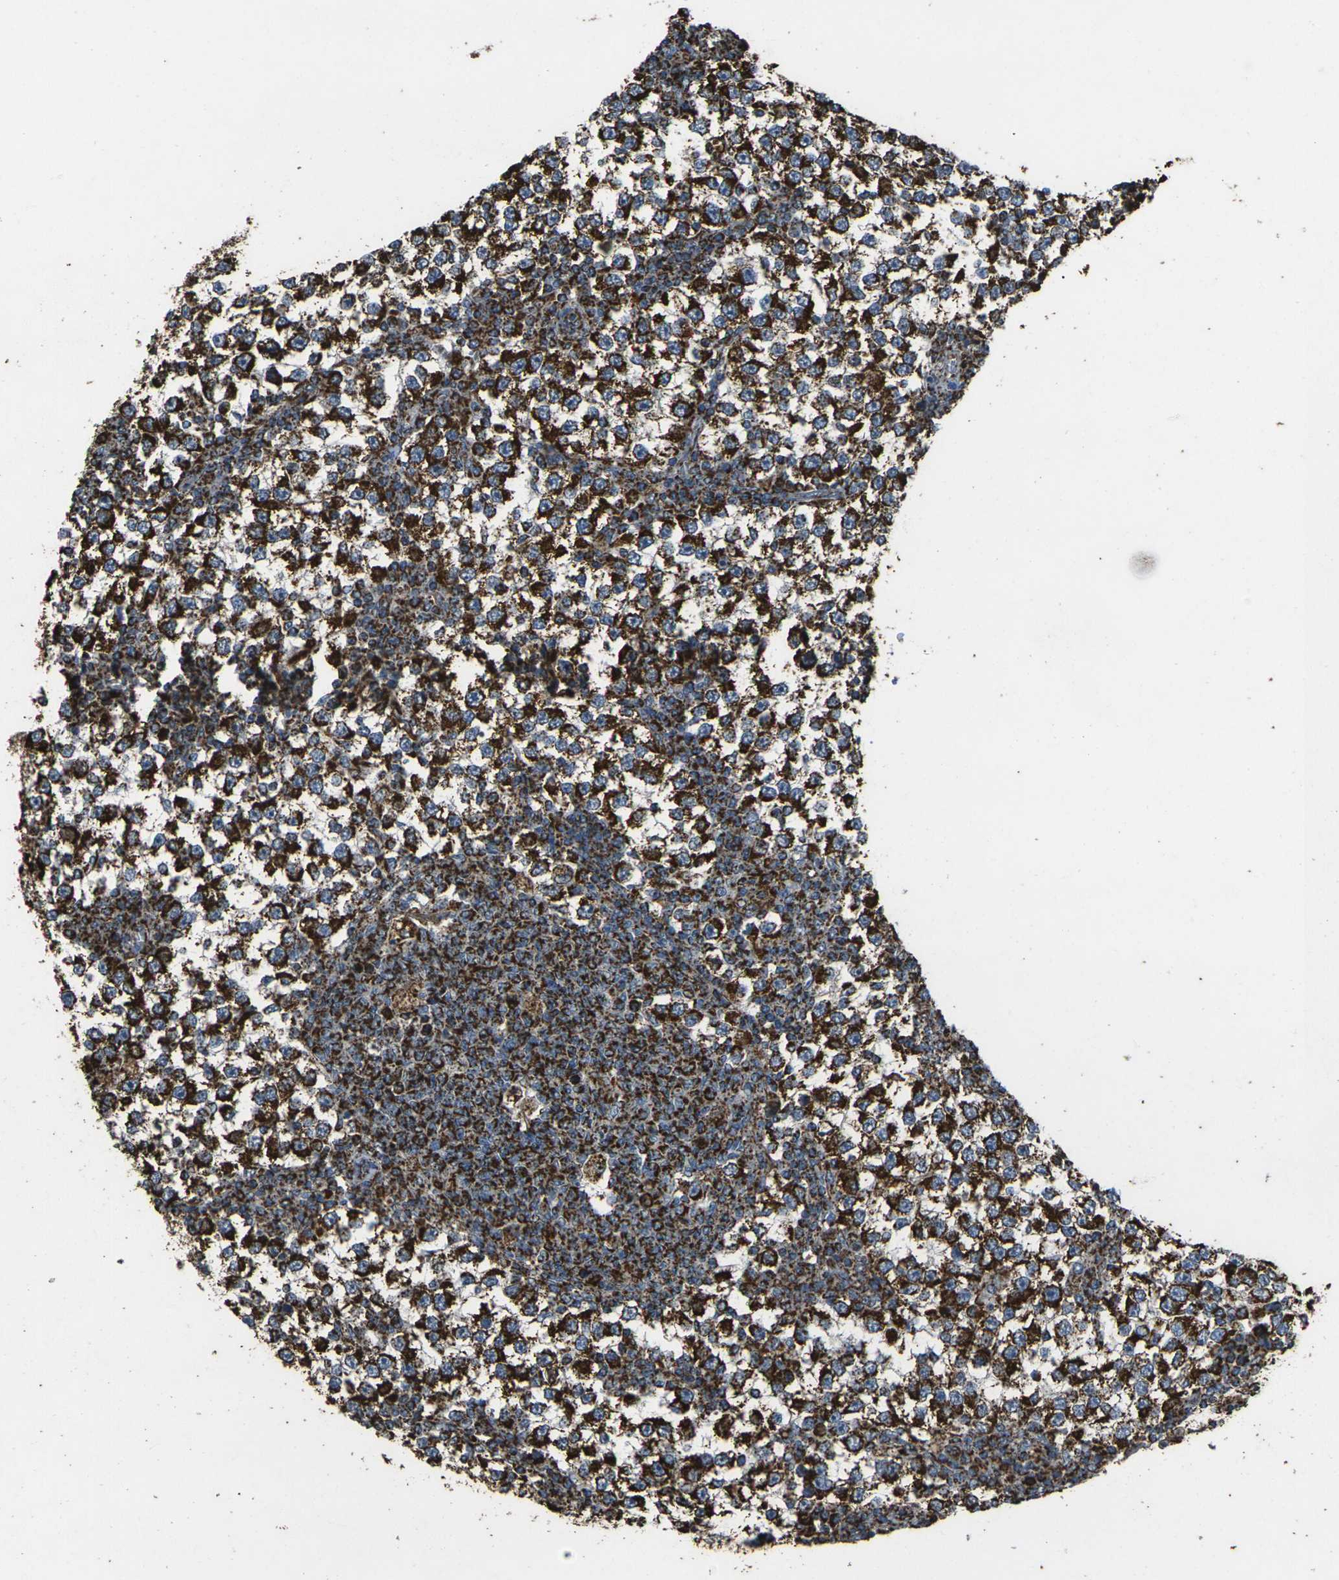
{"staining": {"intensity": "strong", "quantity": ">75%", "location": "cytoplasmic/membranous"}, "tissue": "testis cancer", "cell_type": "Tumor cells", "image_type": "cancer", "snomed": [{"axis": "morphology", "description": "Seminoma, NOS"}, {"axis": "topography", "description": "Testis"}], "caption": "Protein staining of testis seminoma tissue reveals strong cytoplasmic/membranous staining in approximately >75% of tumor cells.", "gene": "KLHL5", "patient": {"sex": "male", "age": 65}}